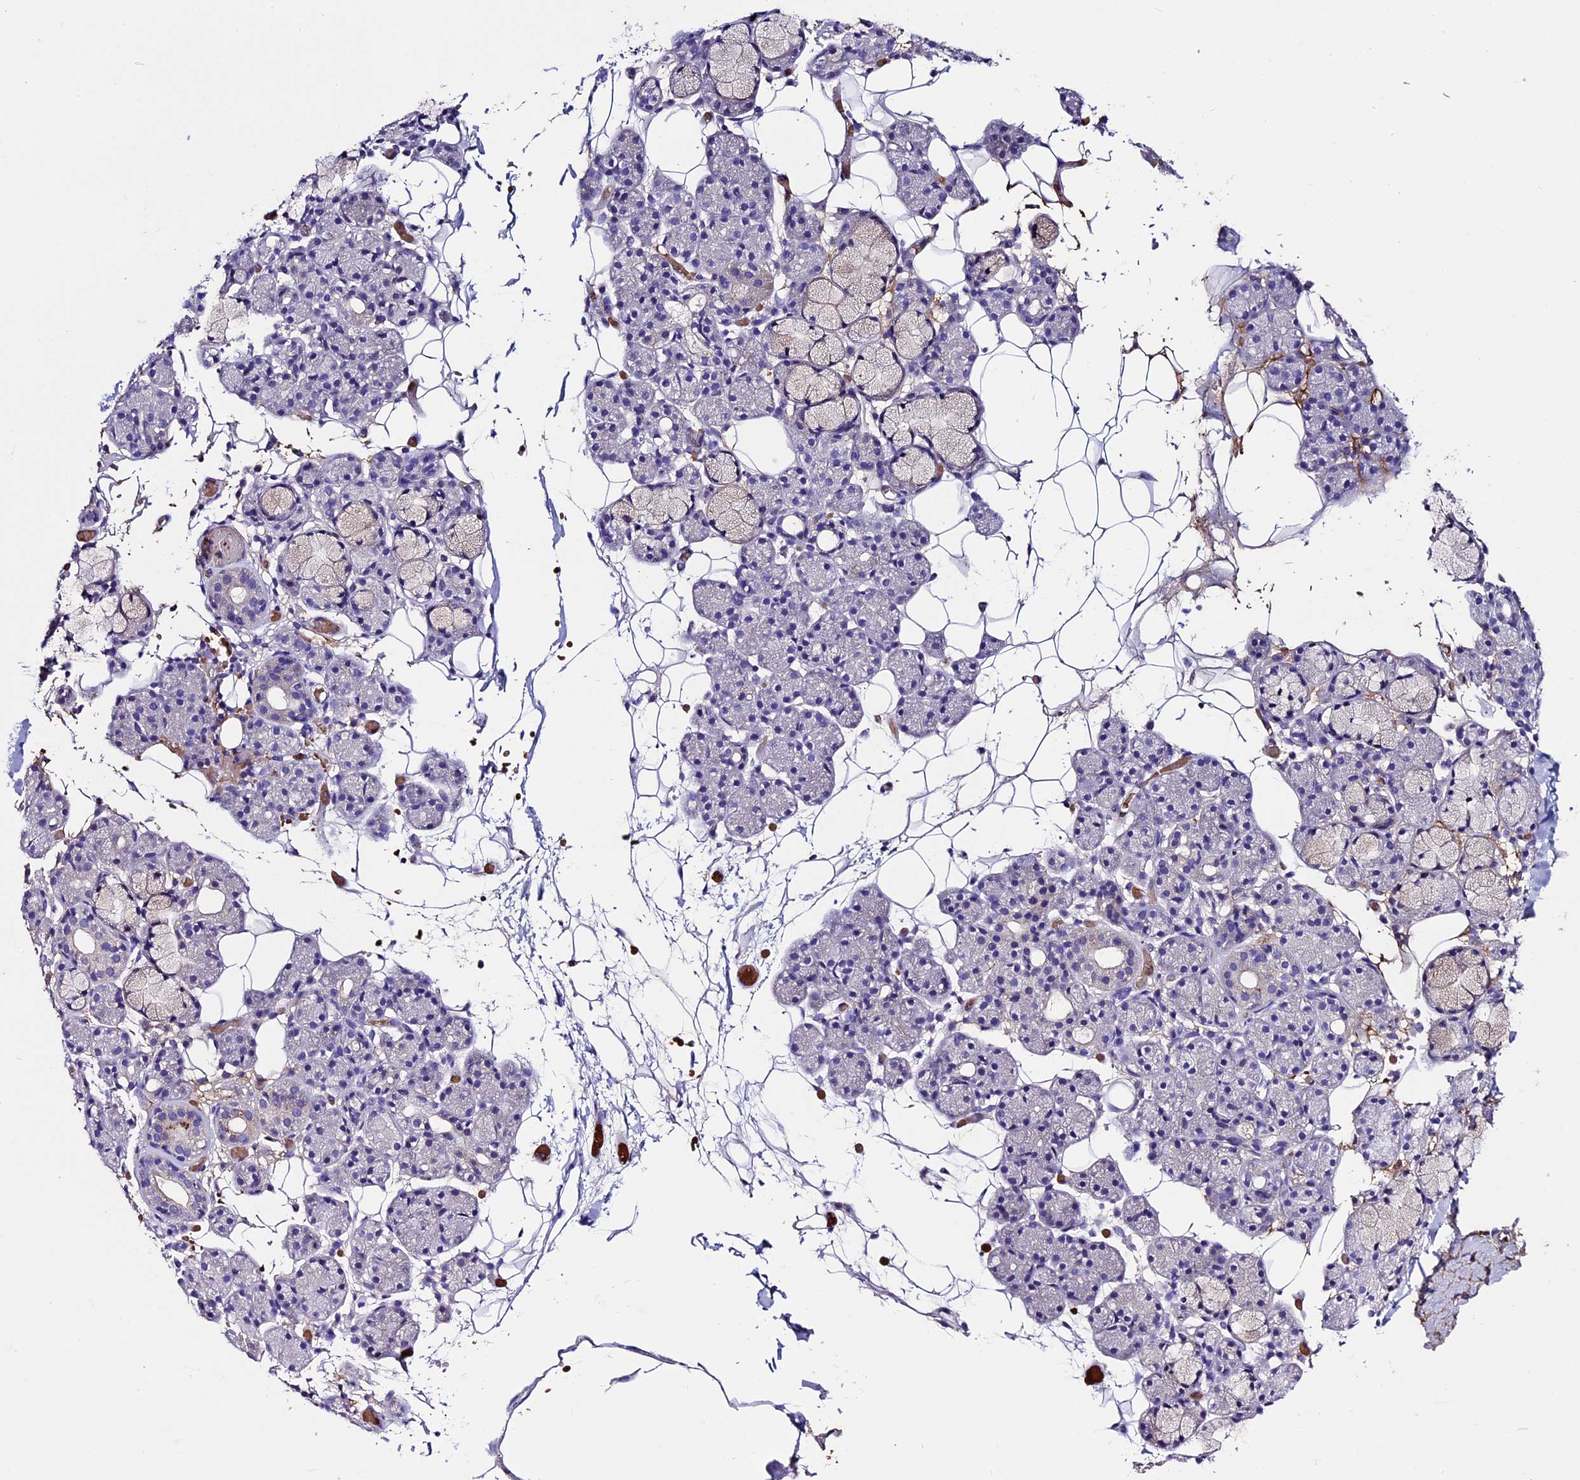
{"staining": {"intensity": "negative", "quantity": "none", "location": "none"}, "tissue": "salivary gland", "cell_type": "Glandular cells", "image_type": "normal", "snomed": [{"axis": "morphology", "description": "Normal tissue, NOS"}, {"axis": "topography", "description": "Salivary gland"}], "caption": "A photomicrograph of salivary gland stained for a protein exhibits no brown staining in glandular cells. Nuclei are stained in blue.", "gene": "TCP11L2", "patient": {"sex": "male", "age": 63}}